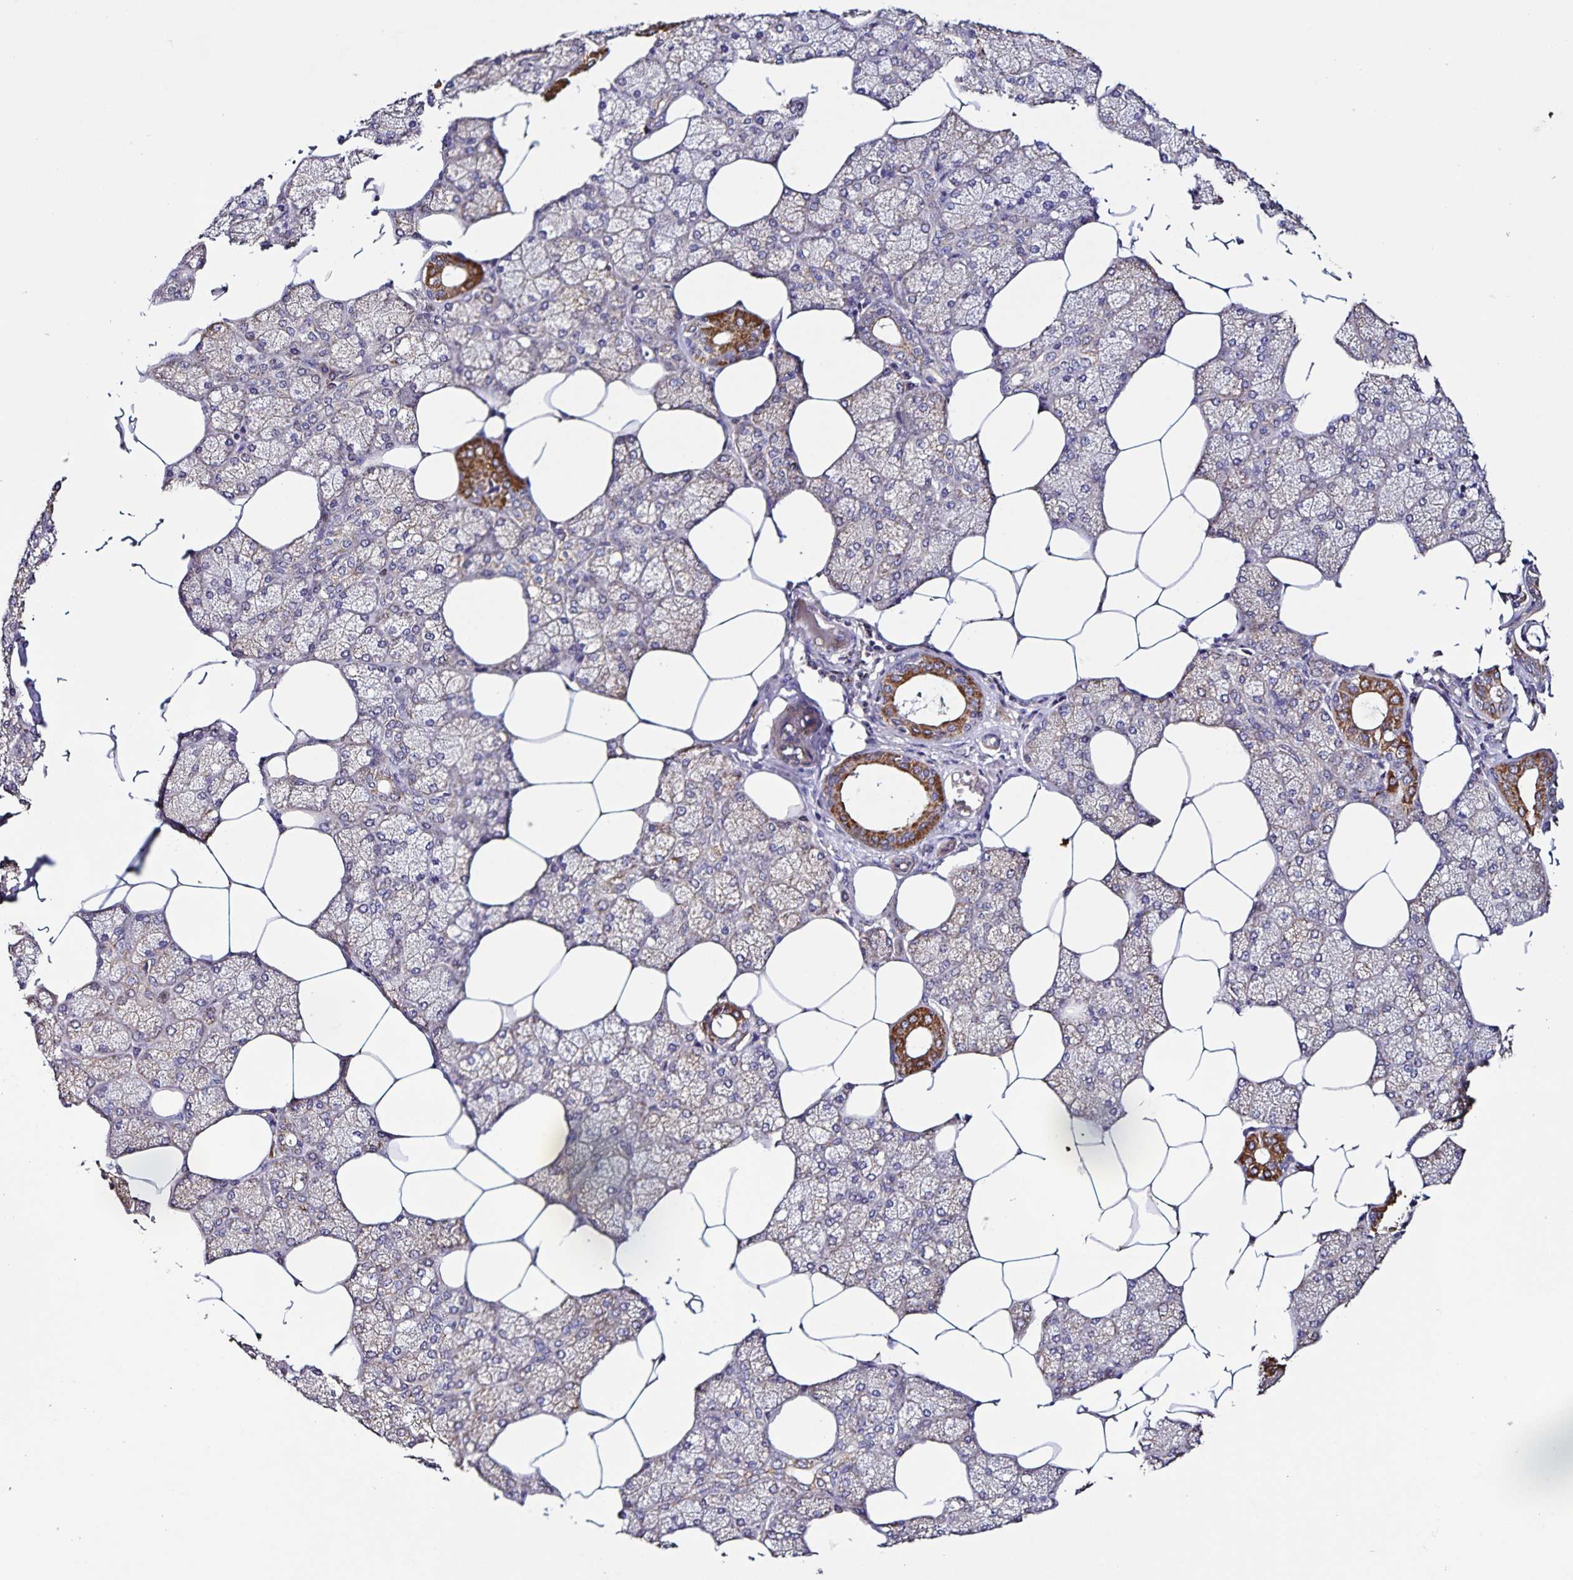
{"staining": {"intensity": "strong", "quantity": "<25%", "location": "cytoplasmic/membranous"}, "tissue": "salivary gland", "cell_type": "Glandular cells", "image_type": "normal", "snomed": [{"axis": "morphology", "description": "Normal tissue, NOS"}, {"axis": "topography", "description": "Salivary gland"}], "caption": "Salivary gland stained for a protein demonstrates strong cytoplasmic/membranous positivity in glandular cells. (IHC, brightfield microscopy, high magnification).", "gene": "MAN1A1", "patient": {"sex": "female", "age": 43}}